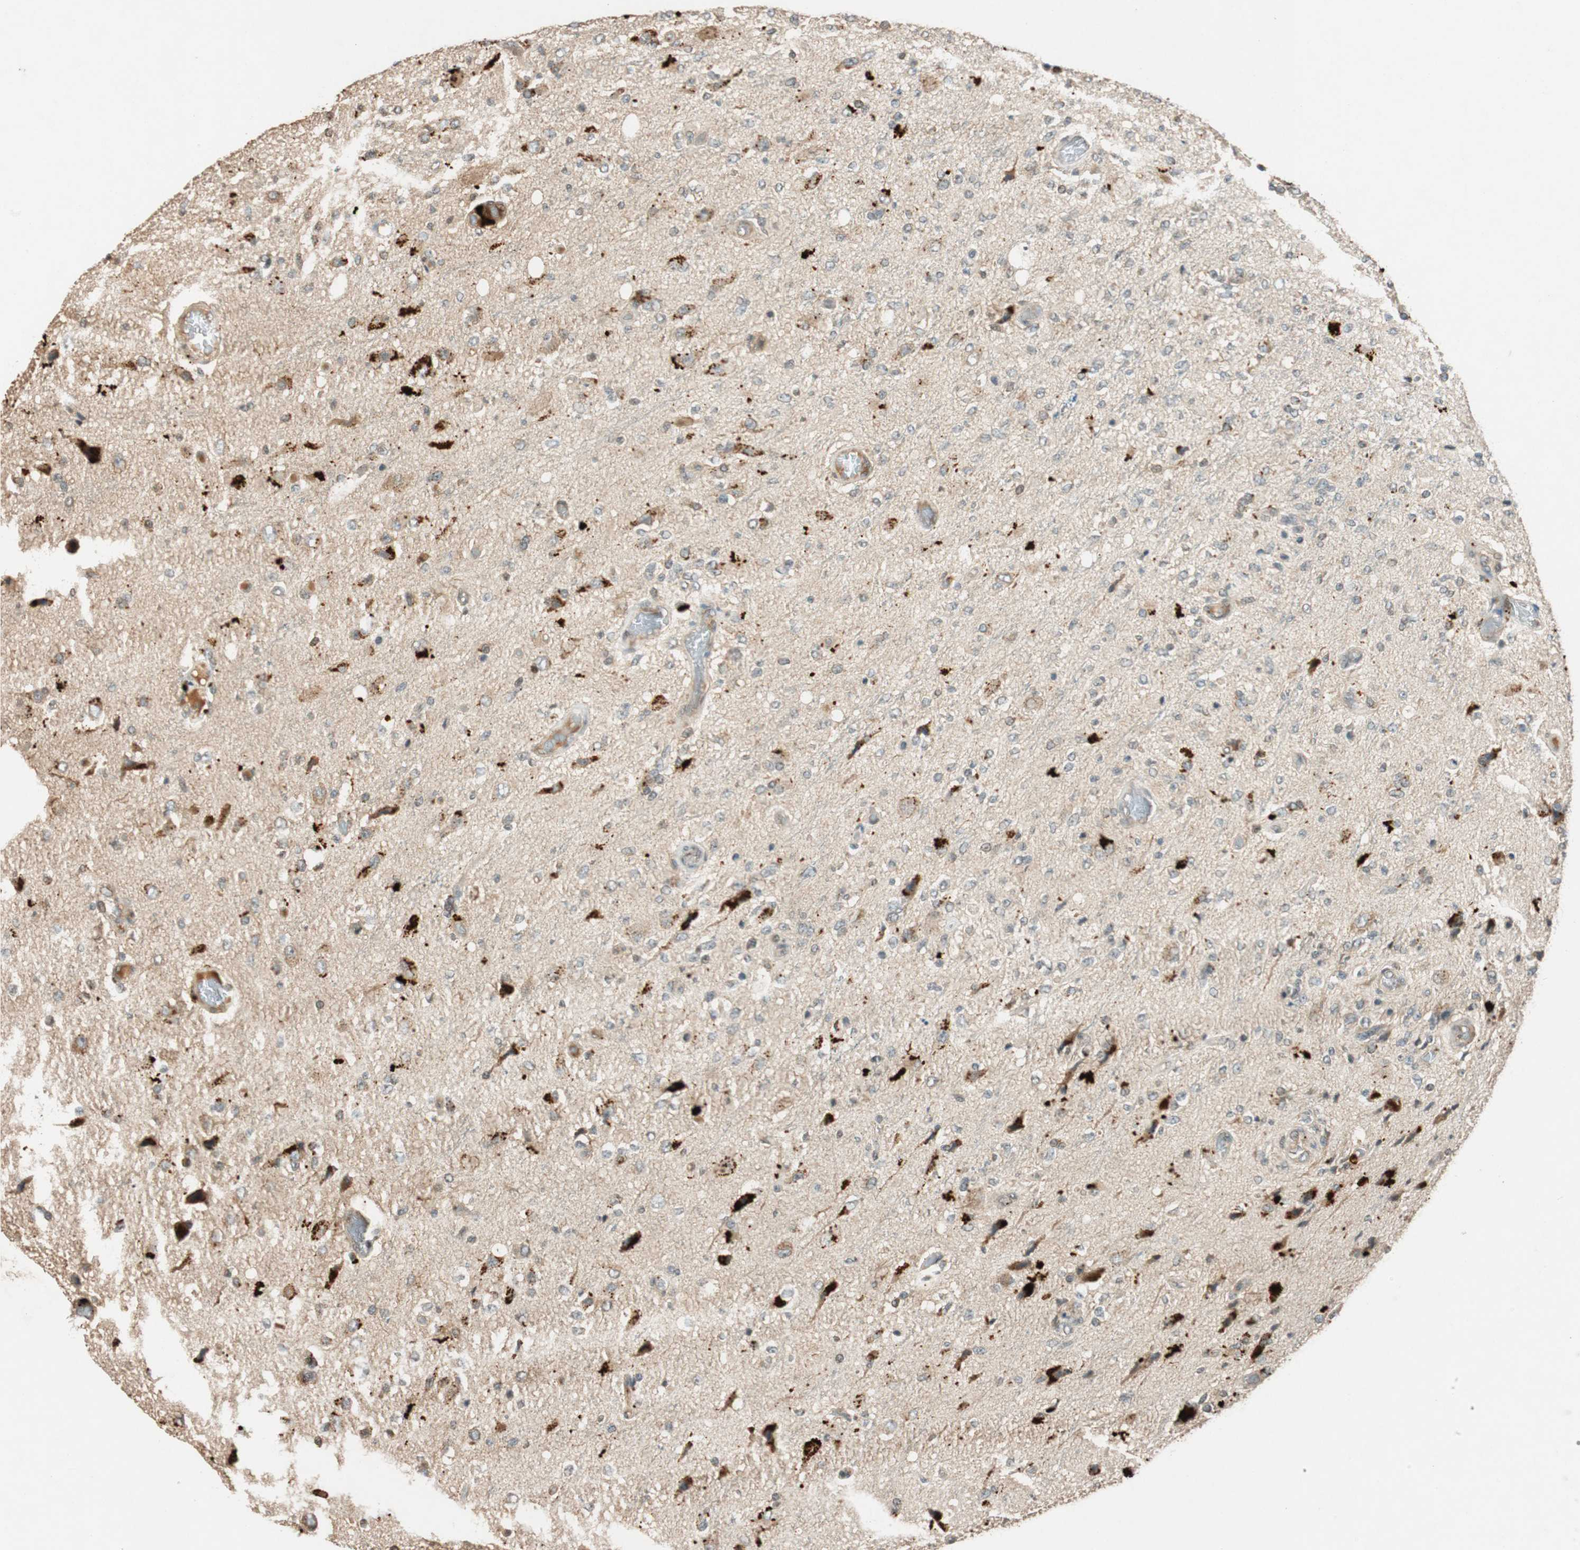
{"staining": {"intensity": "weak", "quantity": "<25%", "location": "cytoplasmic/membranous"}, "tissue": "glioma", "cell_type": "Tumor cells", "image_type": "cancer", "snomed": [{"axis": "morphology", "description": "Normal tissue, NOS"}, {"axis": "morphology", "description": "Glioma, malignant, High grade"}, {"axis": "topography", "description": "Cerebral cortex"}], "caption": "Photomicrograph shows no protein expression in tumor cells of glioma tissue.", "gene": "GLB1", "patient": {"sex": "male", "age": 77}}